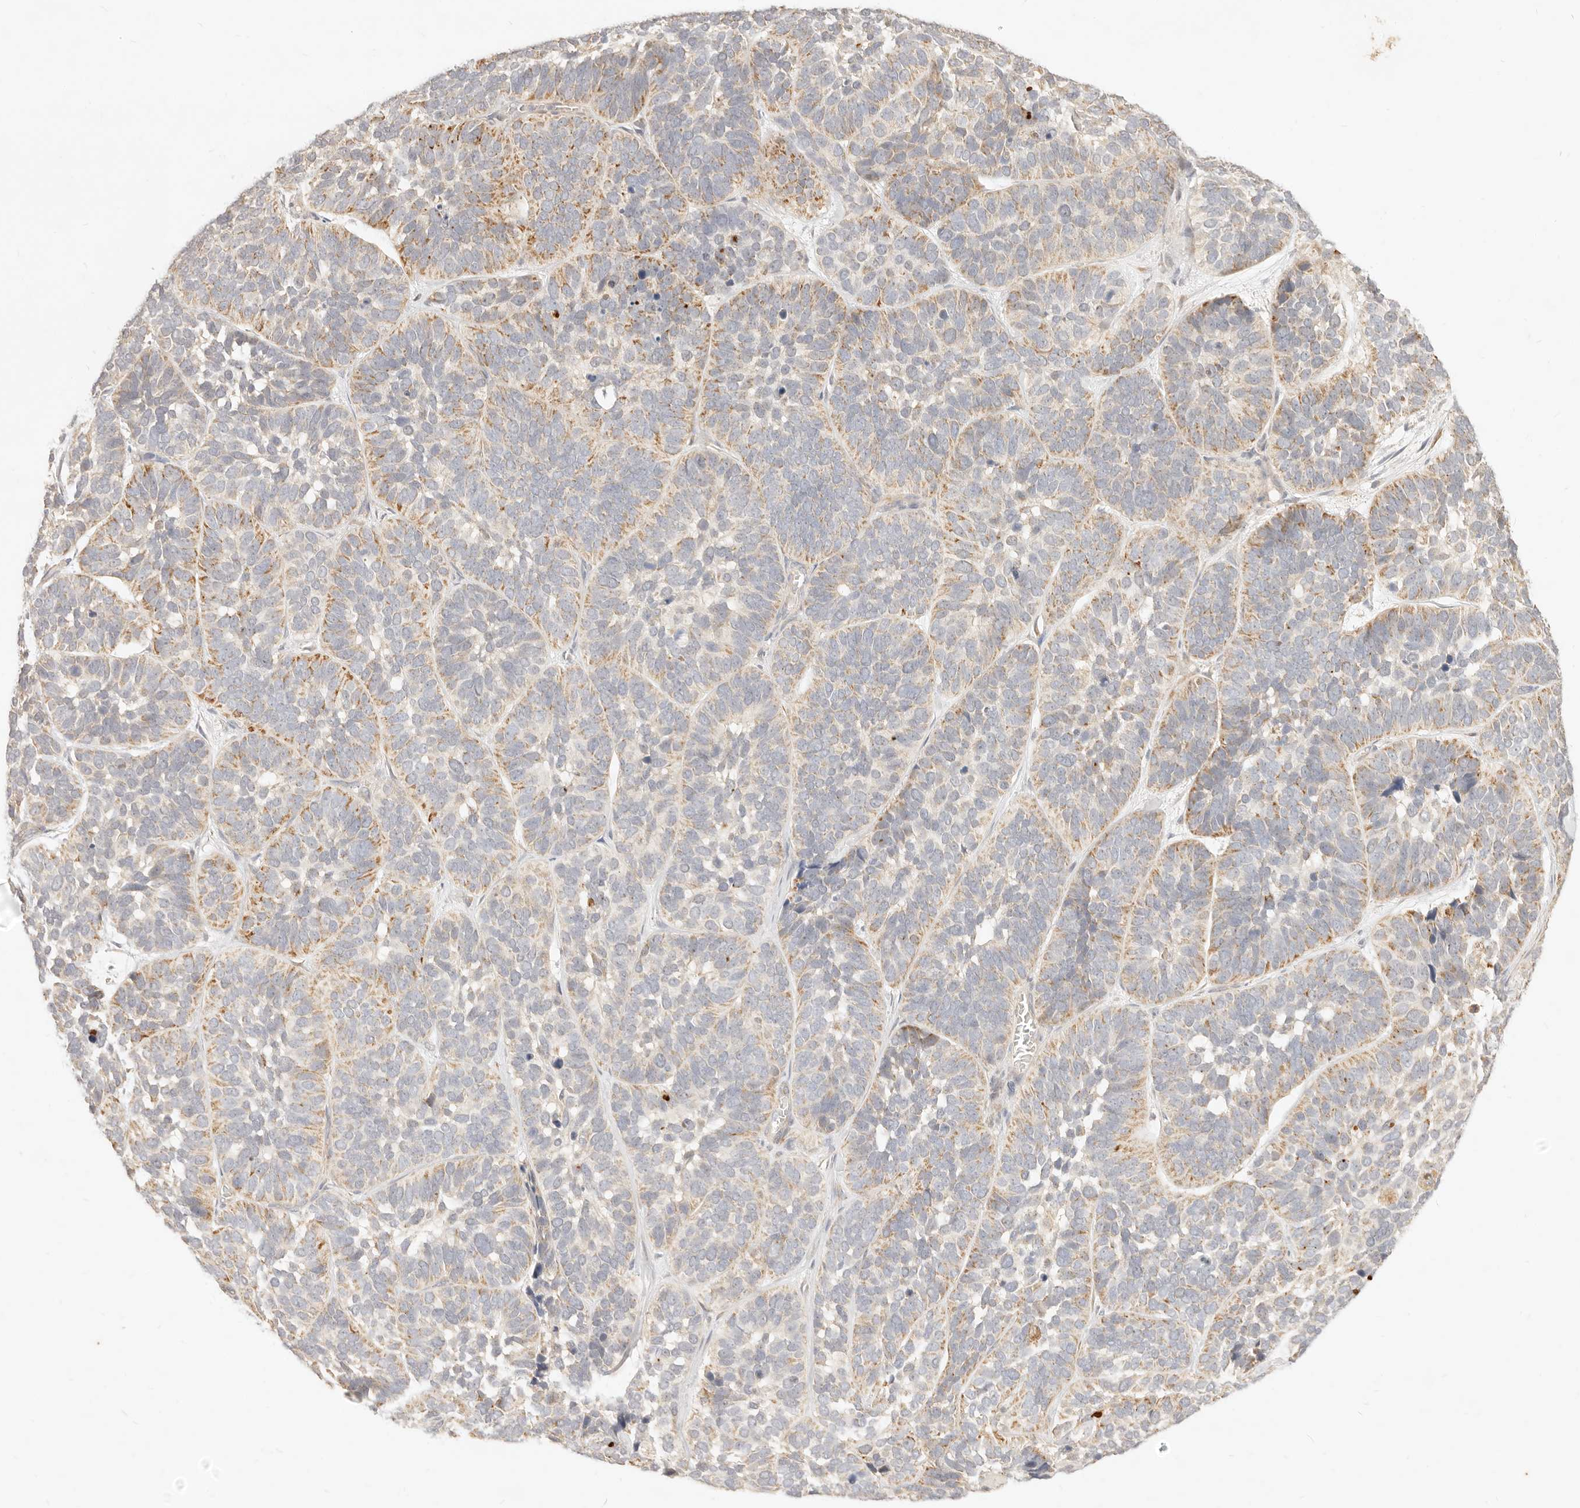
{"staining": {"intensity": "moderate", "quantity": "<25%", "location": "cytoplasmic/membranous"}, "tissue": "skin cancer", "cell_type": "Tumor cells", "image_type": "cancer", "snomed": [{"axis": "morphology", "description": "Basal cell carcinoma"}, {"axis": "topography", "description": "Skin"}], "caption": "Protein expression analysis of human basal cell carcinoma (skin) reveals moderate cytoplasmic/membranous expression in approximately <25% of tumor cells.", "gene": "RUBCNL", "patient": {"sex": "male", "age": 62}}